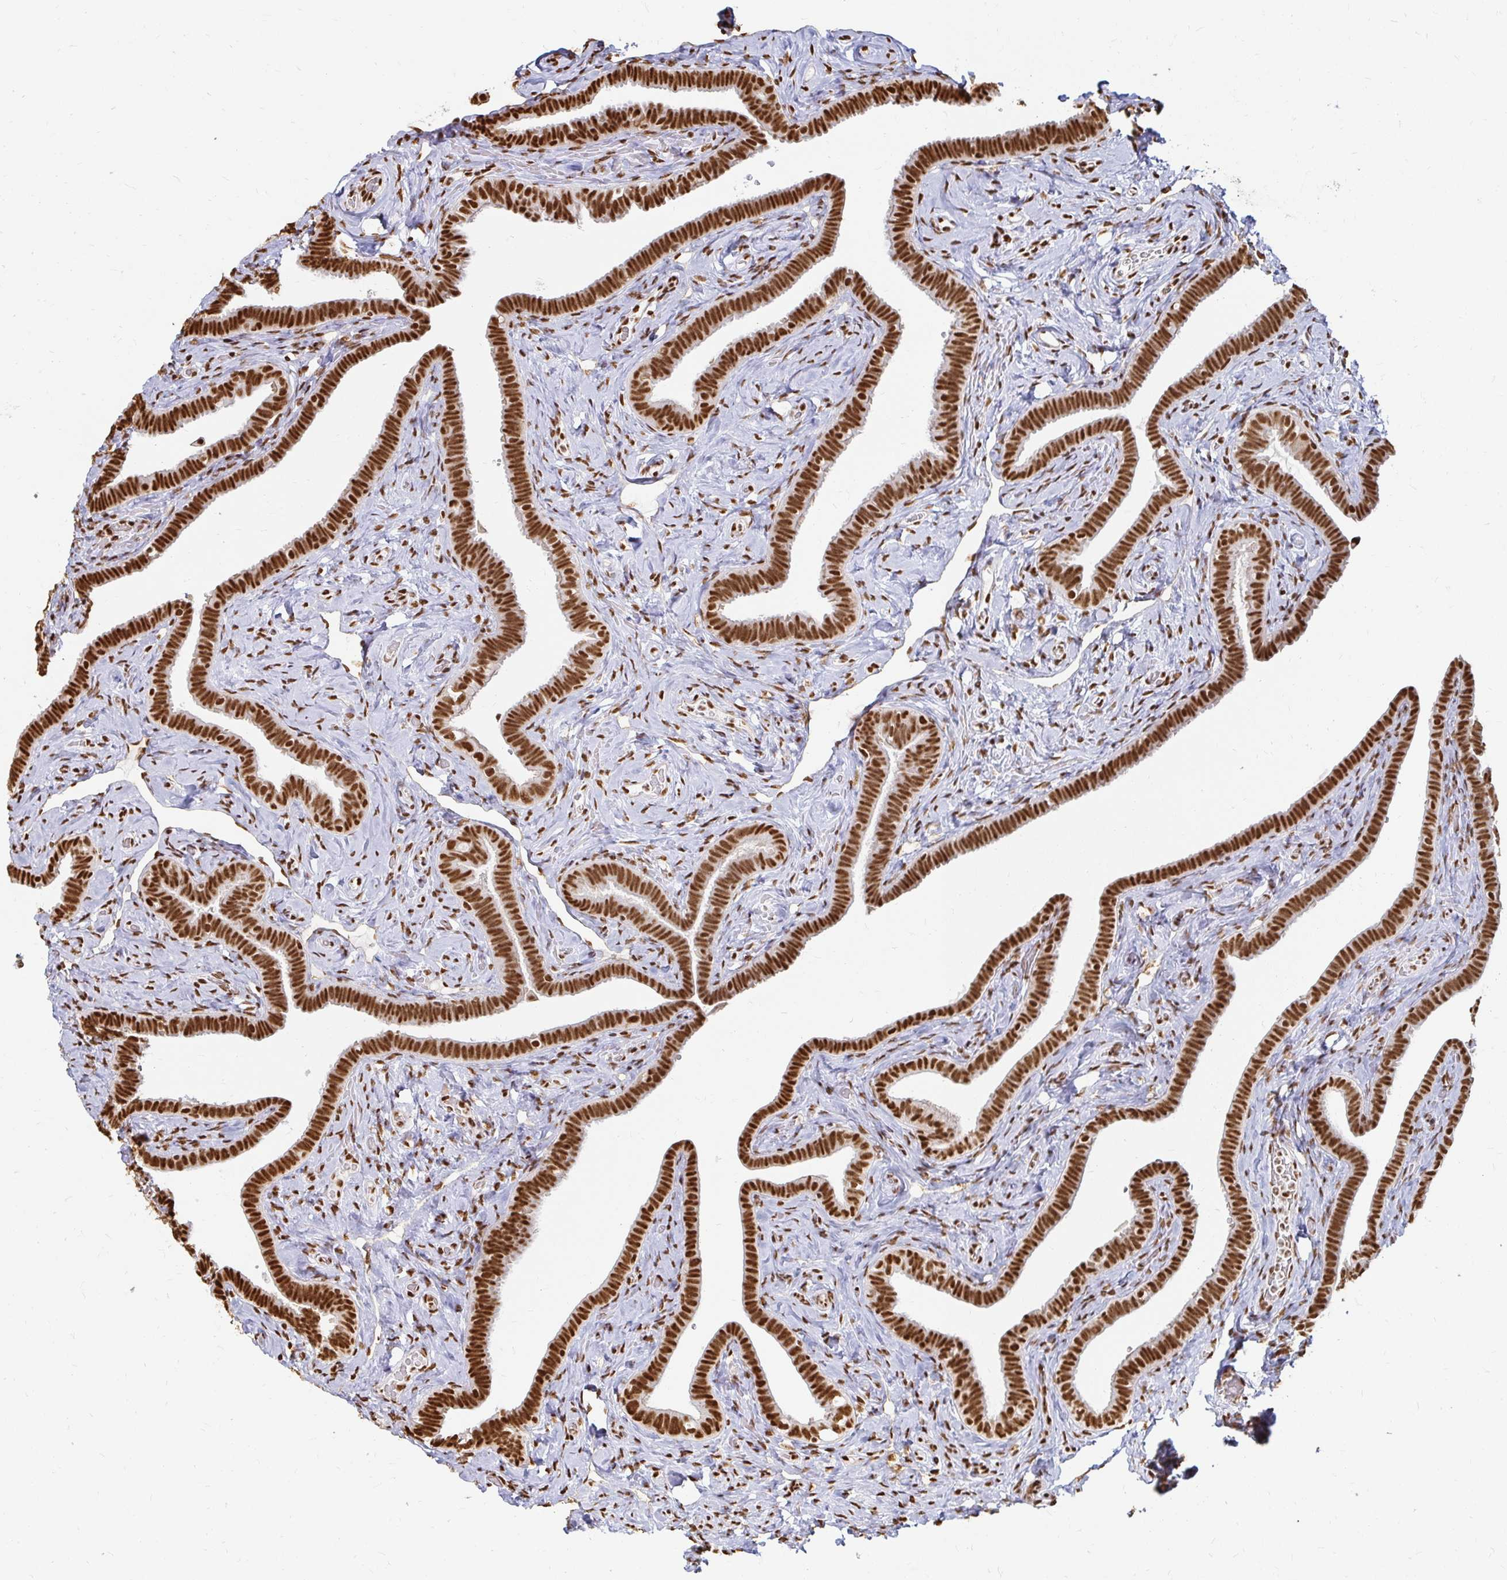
{"staining": {"intensity": "strong", "quantity": ">75%", "location": "nuclear"}, "tissue": "fallopian tube", "cell_type": "Glandular cells", "image_type": "normal", "snomed": [{"axis": "morphology", "description": "Normal tissue, NOS"}, {"axis": "topography", "description": "Fallopian tube"}], "caption": "Immunohistochemical staining of benign fallopian tube exhibits >75% levels of strong nuclear protein expression in approximately >75% of glandular cells.", "gene": "HNRNPU", "patient": {"sex": "female", "age": 69}}